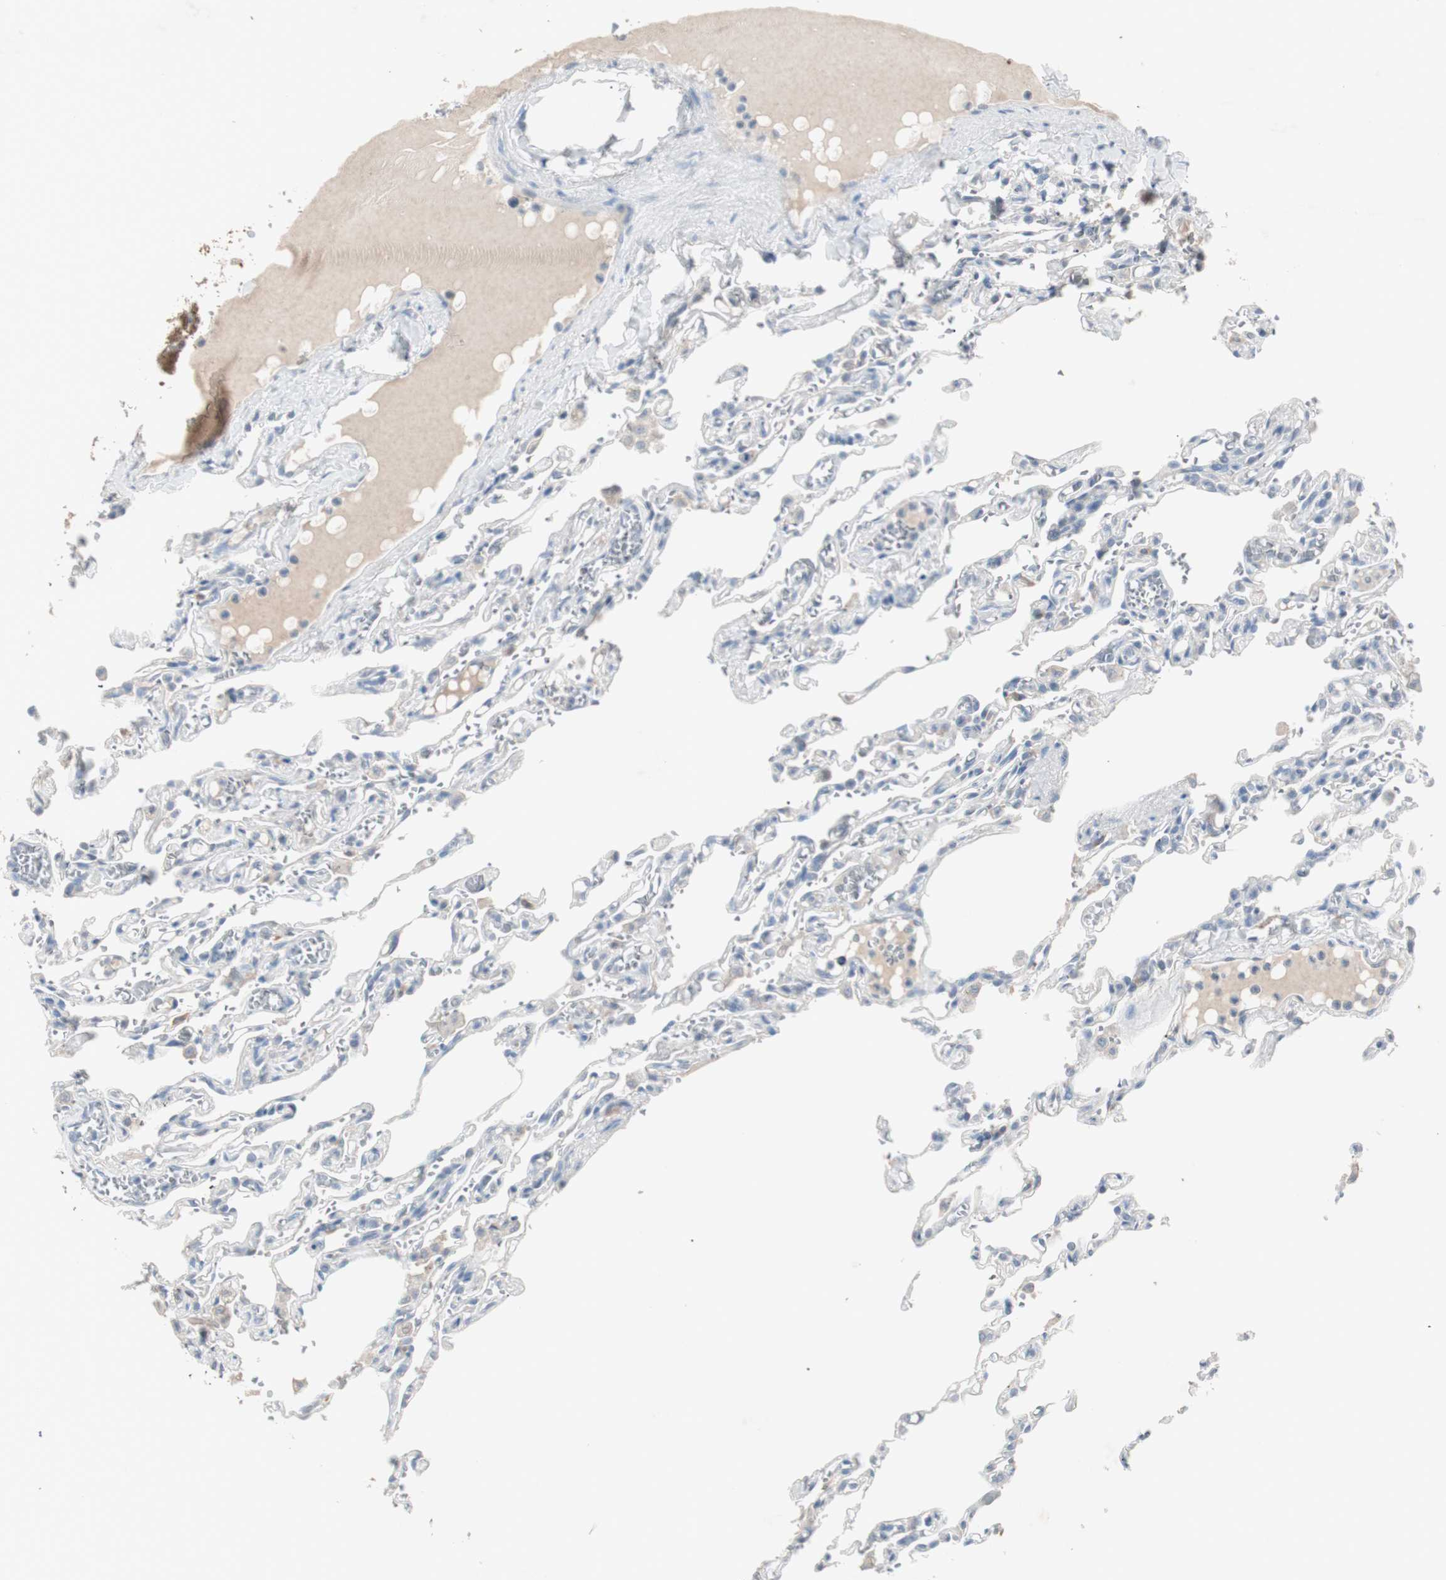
{"staining": {"intensity": "negative", "quantity": "none", "location": "none"}, "tissue": "lung", "cell_type": "Alveolar cells", "image_type": "normal", "snomed": [{"axis": "morphology", "description": "Normal tissue, NOS"}, {"axis": "topography", "description": "Lung"}], "caption": "Immunohistochemical staining of benign lung shows no significant expression in alveolar cells. Nuclei are stained in blue.", "gene": "KHK", "patient": {"sex": "male", "age": 21}}